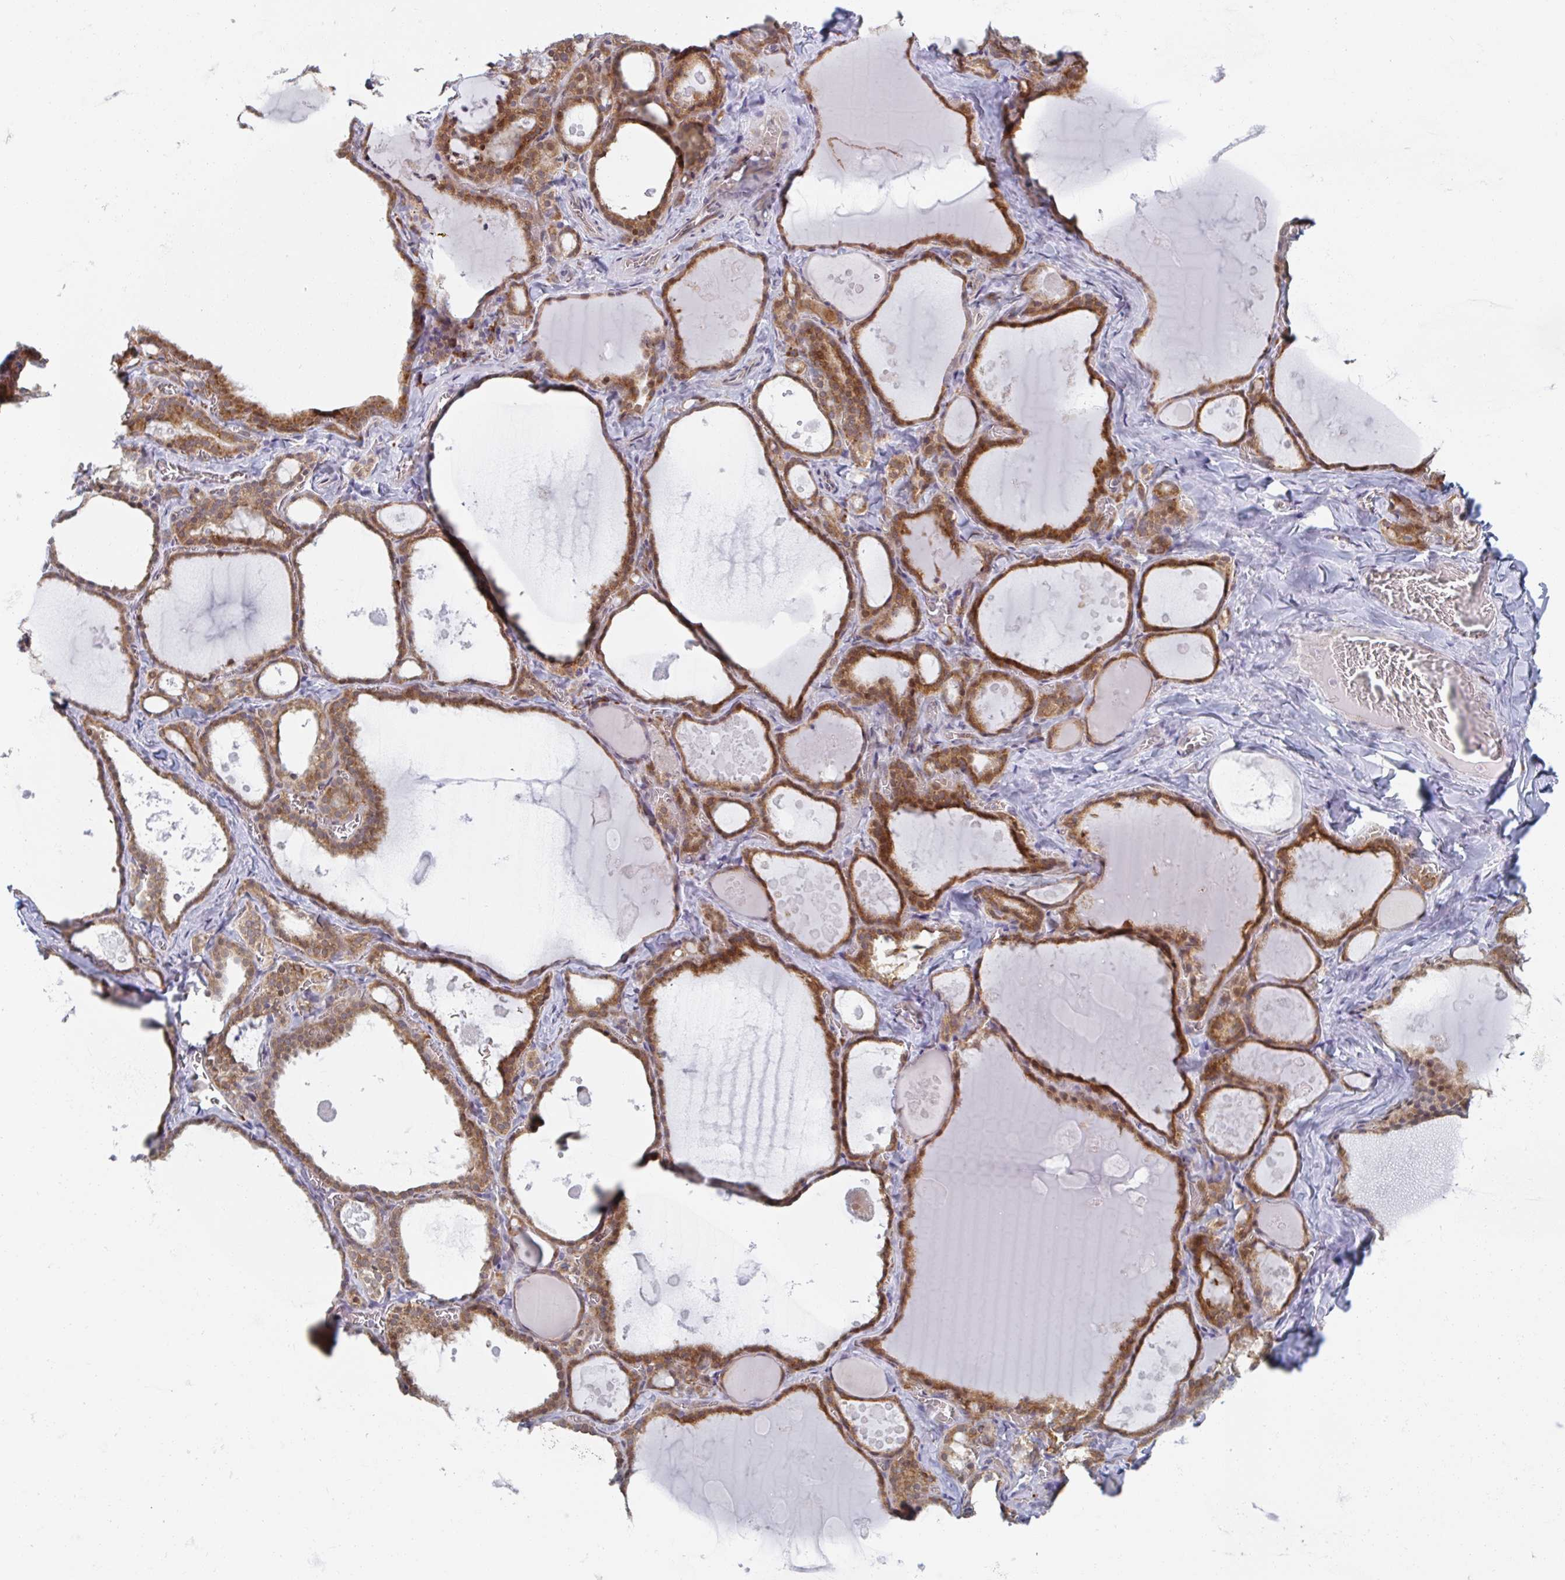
{"staining": {"intensity": "moderate", "quantity": ">75%", "location": "cytoplasmic/membranous"}, "tissue": "thyroid gland", "cell_type": "Glandular cells", "image_type": "normal", "snomed": [{"axis": "morphology", "description": "Normal tissue, NOS"}, {"axis": "topography", "description": "Thyroid gland"}], "caption": "Glandular cells reveal moderate cytoplasmic/membranous staining in approximately >75% of cells in benign thyroid gland.", "gene": "TRAPPC10", "patient": {"sex": "male", "age": 56}}